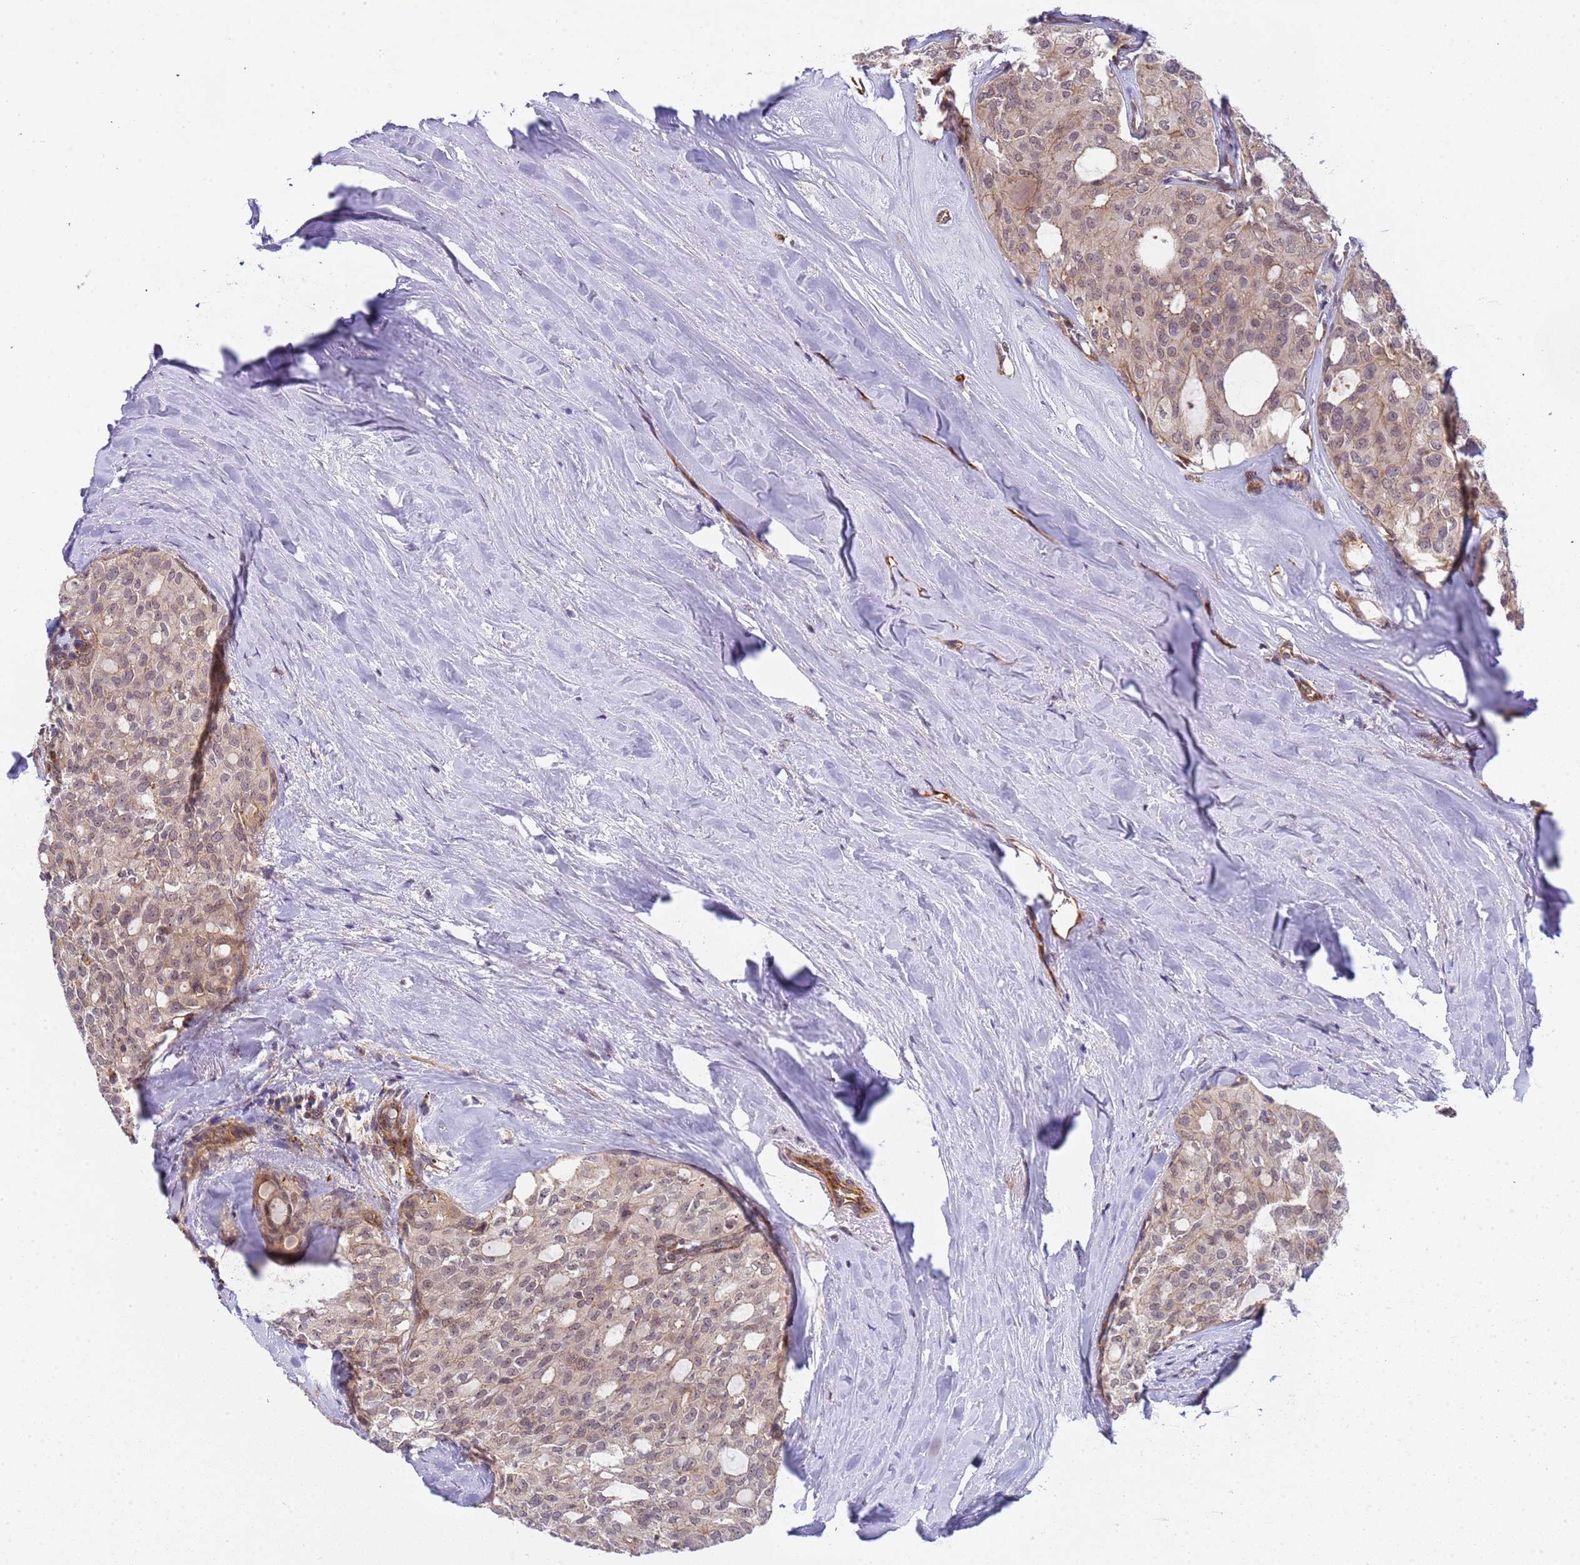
{"staining": {"intensity": "weak", "quantity": "<25%", "location": "nuclear"}, "tissue": "thyroid cancer", "cell_type": "Tumor cells", "image_type": "cancer", "snomed": [{"axis": "morphology", "description": "Follicular adenoma carcinoma, NOS"}, {"axis": "topography", "description": "Thyroid gland"}], "caption": "This micrograph is of follicular adenoma carcinoma (thyroid) stained with immunohistochemistry to label a protein in brown with the nuclei are counter-stained blue. There is no staining in tumor cells.", "gene": "EMC2", "patient": {"sex": "male", "age": 75}}